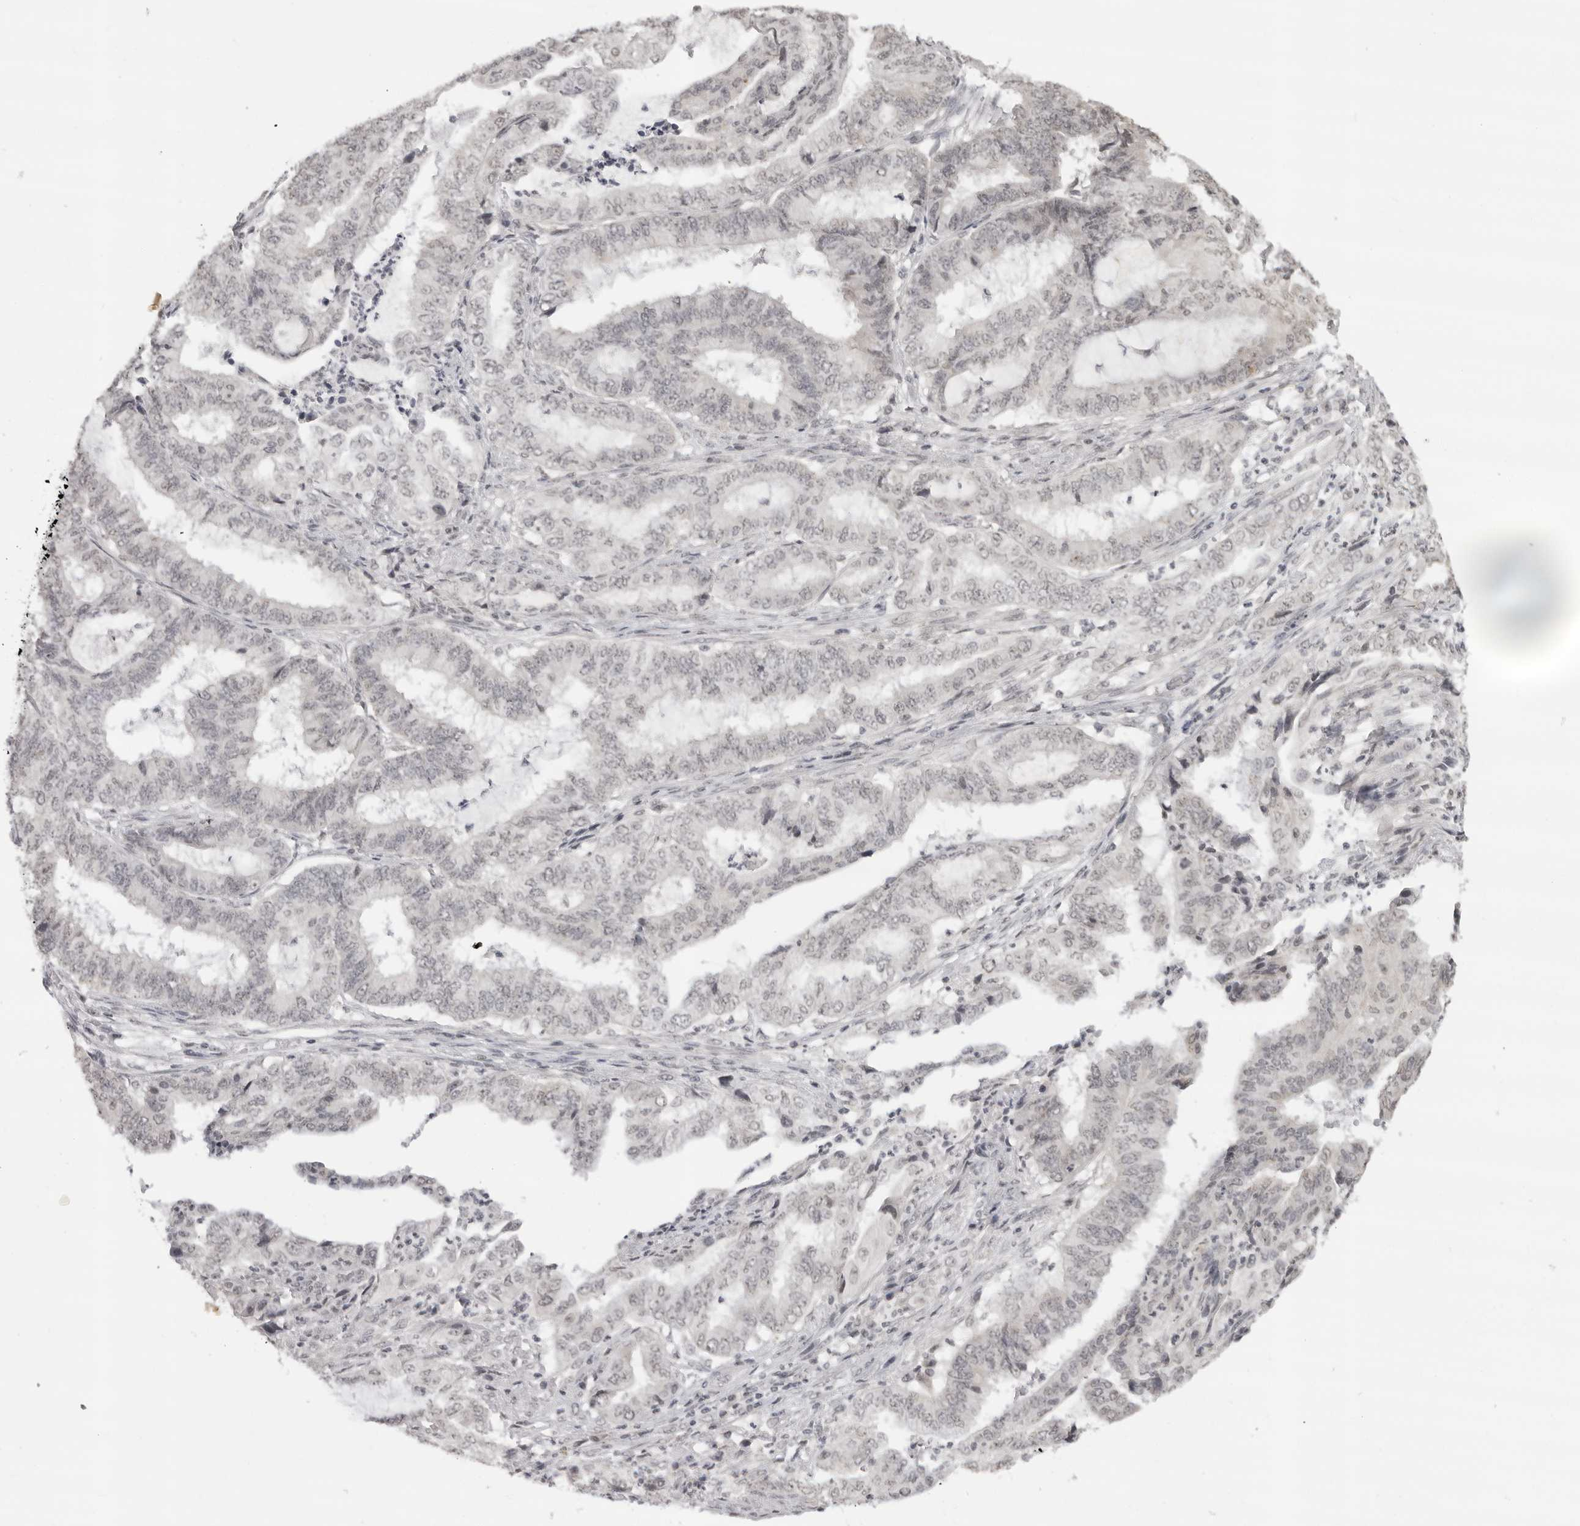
{"staining": {"intensity": "negative", "quantity": "none", "location": "none"}, "tissue": "endometrial cancer", "cell_type": "Tumor cells", "image_type": "cancer", "snomed": [{"axis": "morphology", "description": "Adenocarcinoma, NOS"}, {"axis": "topography", "description": "Endometrium"}], "caption": "High magnification brightfield microscopy of endometrial cancer stained with DAB (3,3'-diaminobenzidine) (brown) and counterstained with hematoxylin (blue): tumor cells show no significant positivity.", "gene": "NTM", "patient": {"sex": "female", "age": 51}}